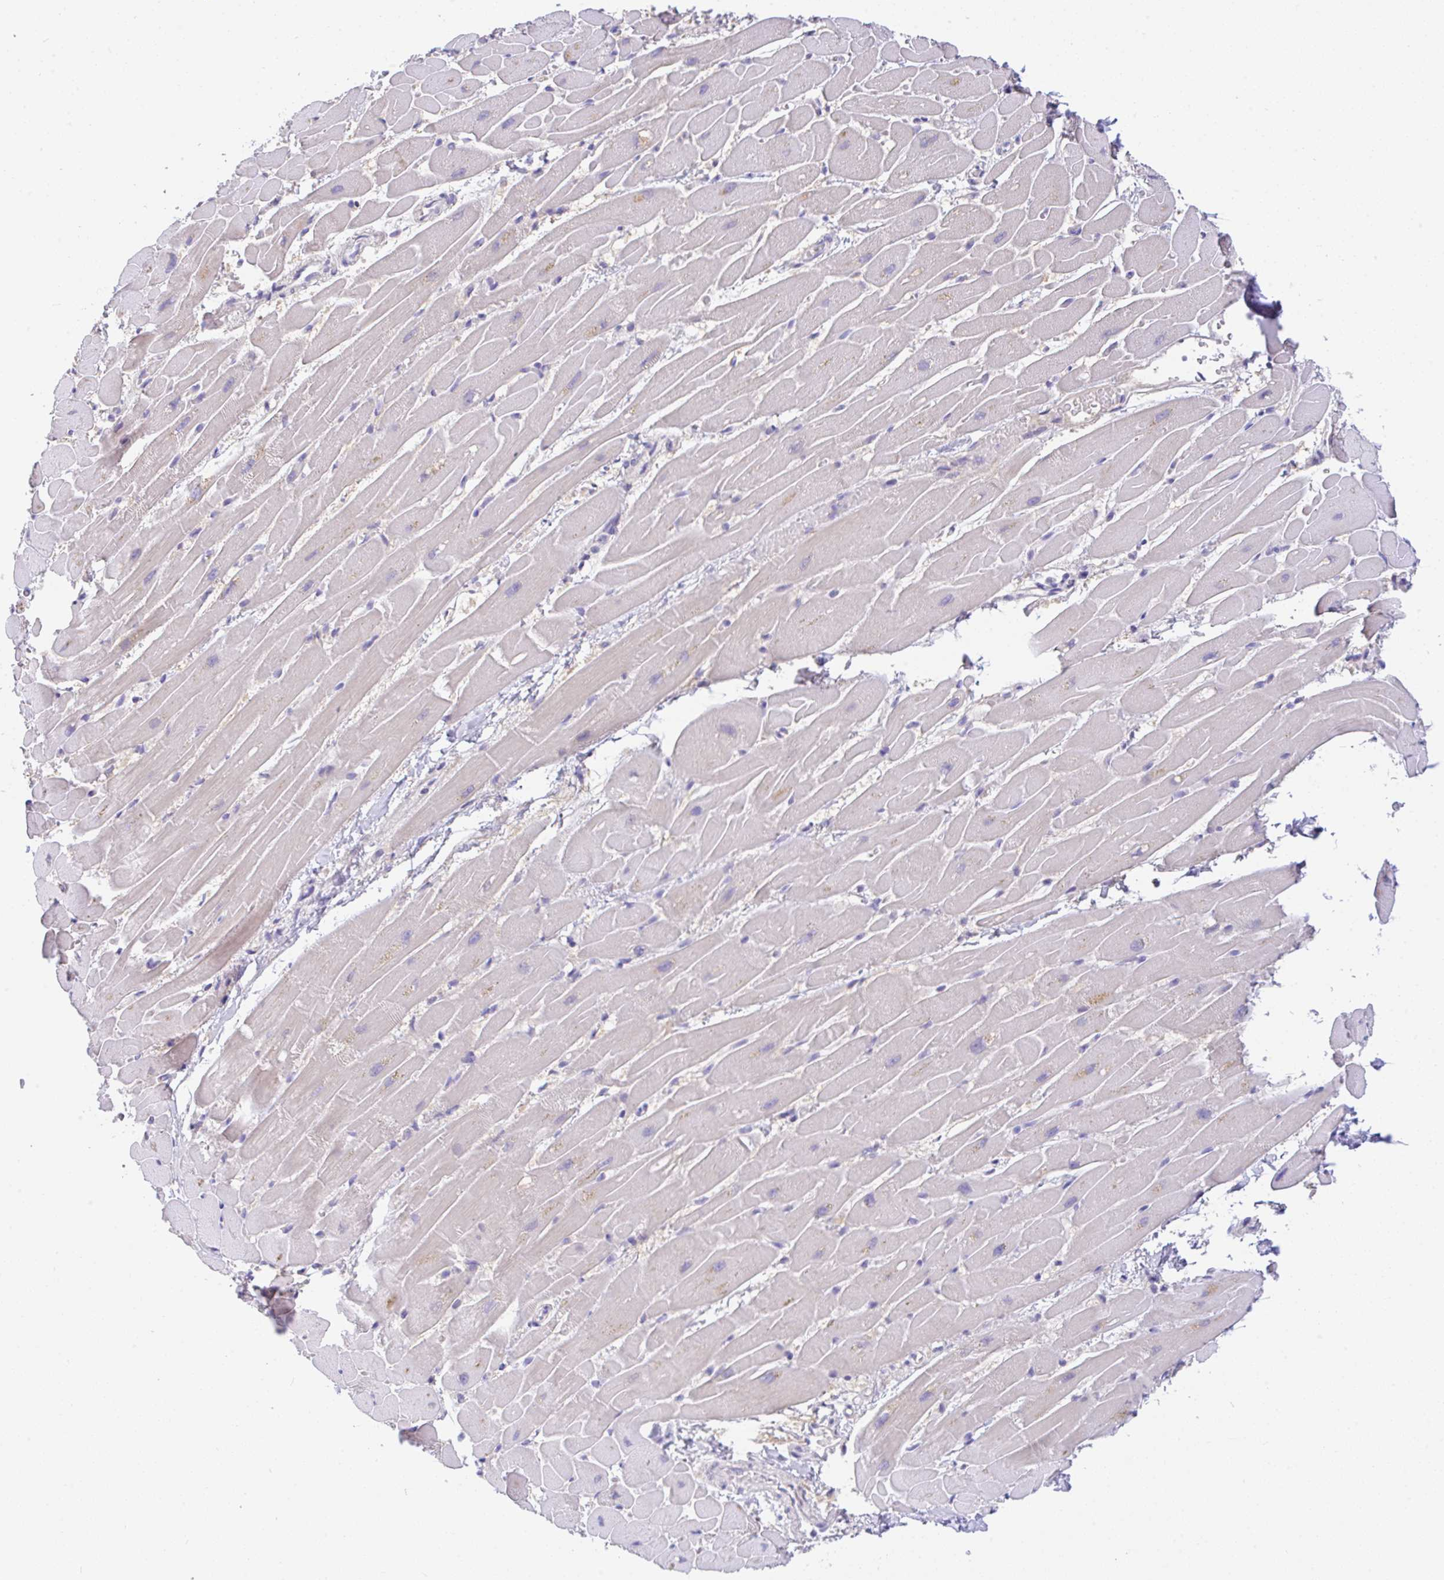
{"staining": {"intensity": "negative", "quantity": "none", "location": "none"}, "tissue": "heart muscle", "cell_type": "Cardiomyocytes", "image_type": "normal", "snomed": [{"axis": "morphology", "description": "Normal tissue, NOS"}, {"axis": "topography", "description": "Heart"}], "caption": "Protein analysis of unremarkable heart muscle shows no significant staining in cardiomyocytes.", "gene": "SERPINE3", "patient": {"sex": "male", "age": 37}}